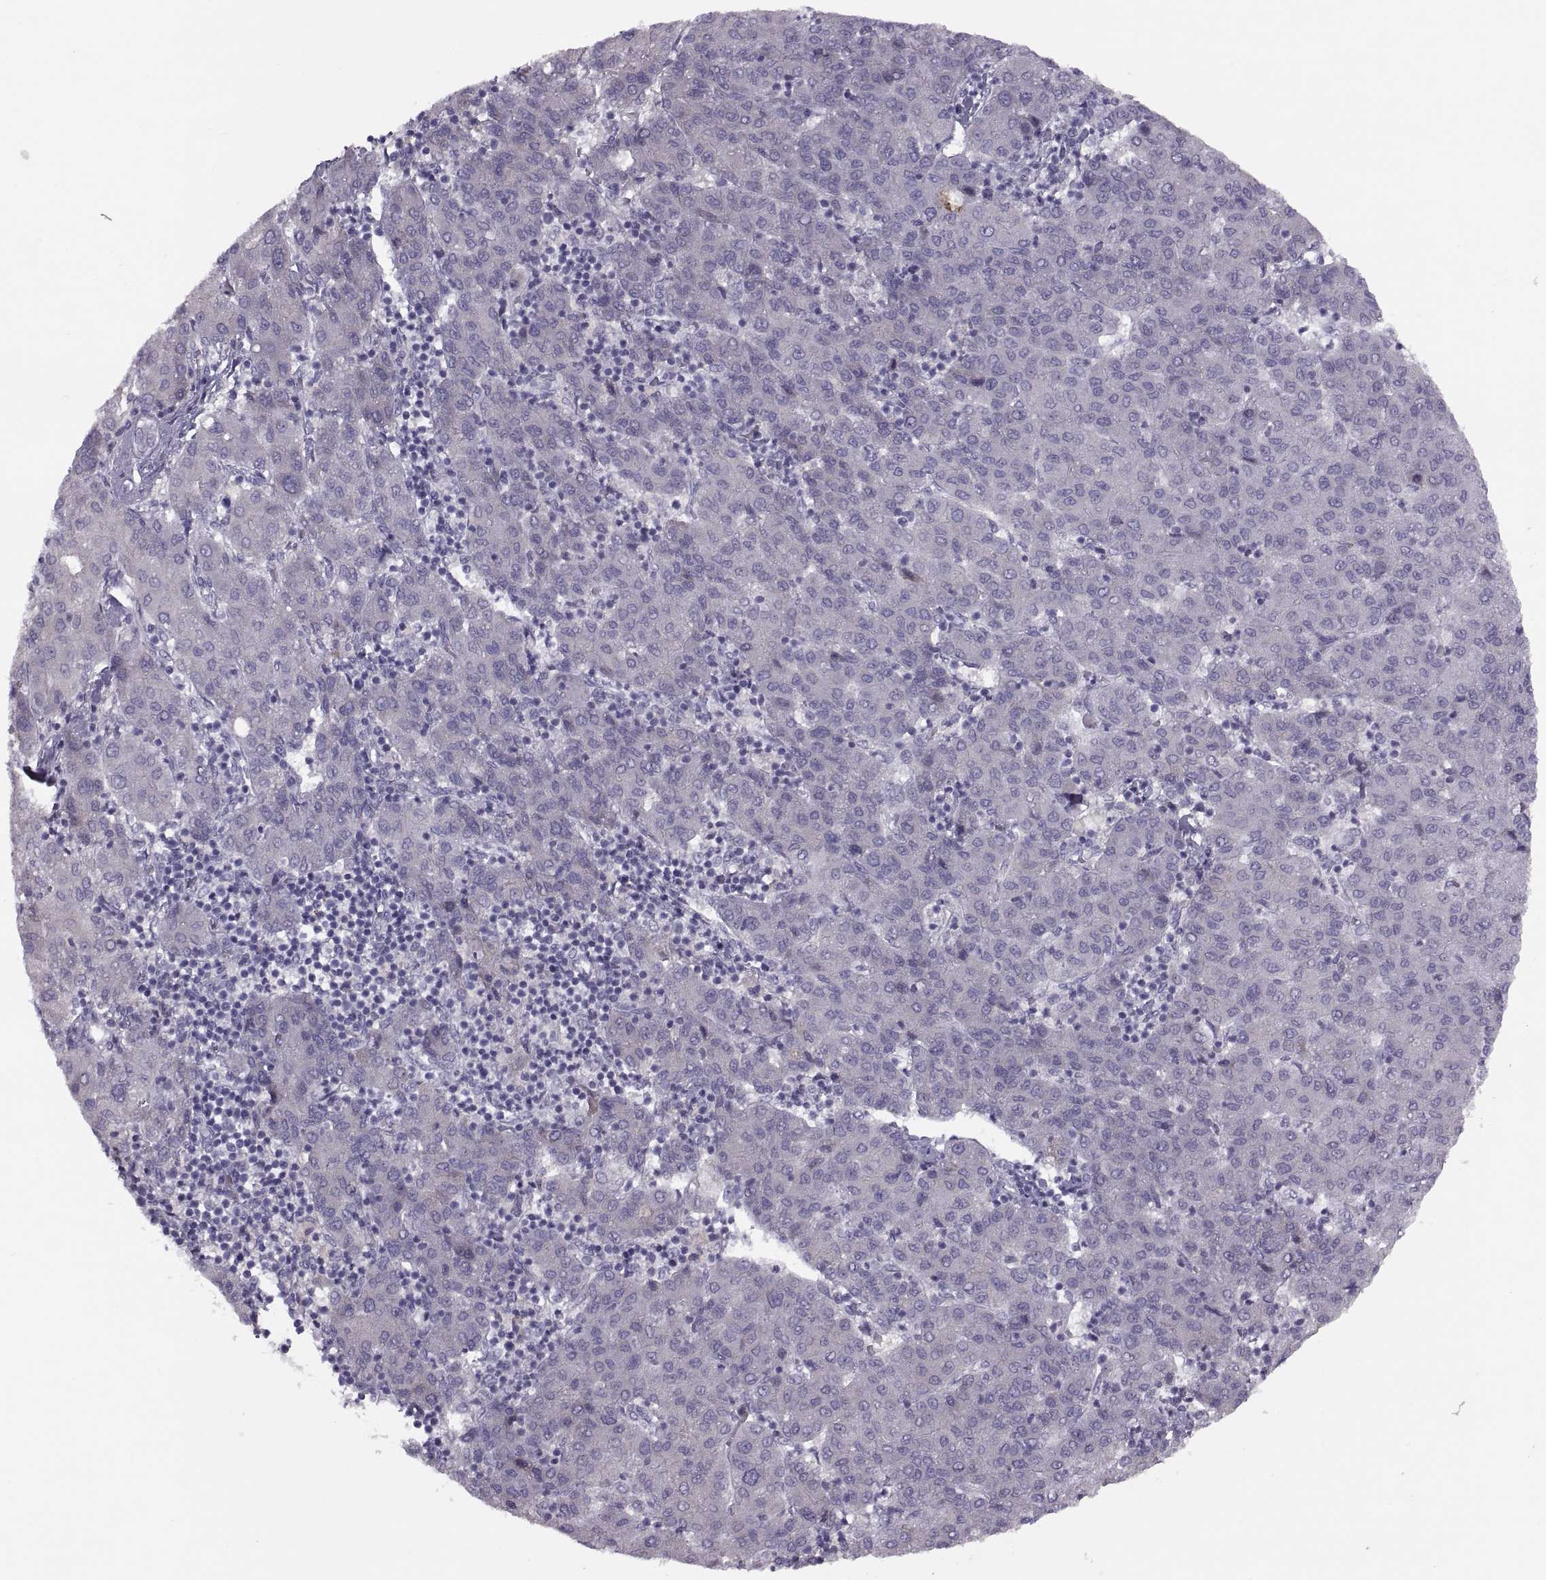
{"staining": {"intensity": "negative", "quantity": "none", "location": "none"}, "tissue": "liver cancer", "cell_type": "Tumor cells", "image_type": "cancer", "snomed": [{"axis": "morphology", "description": "Carcinoma, Hepatocellular, NOS"}, {"axis": "topography", "description": "Liver"}], "caption": "Tumor cells show no significant protein positivity in hepatocellular carcinoma (liver).", "gene": "H2AP", "patient": {"sex": "male", "age": 65}}